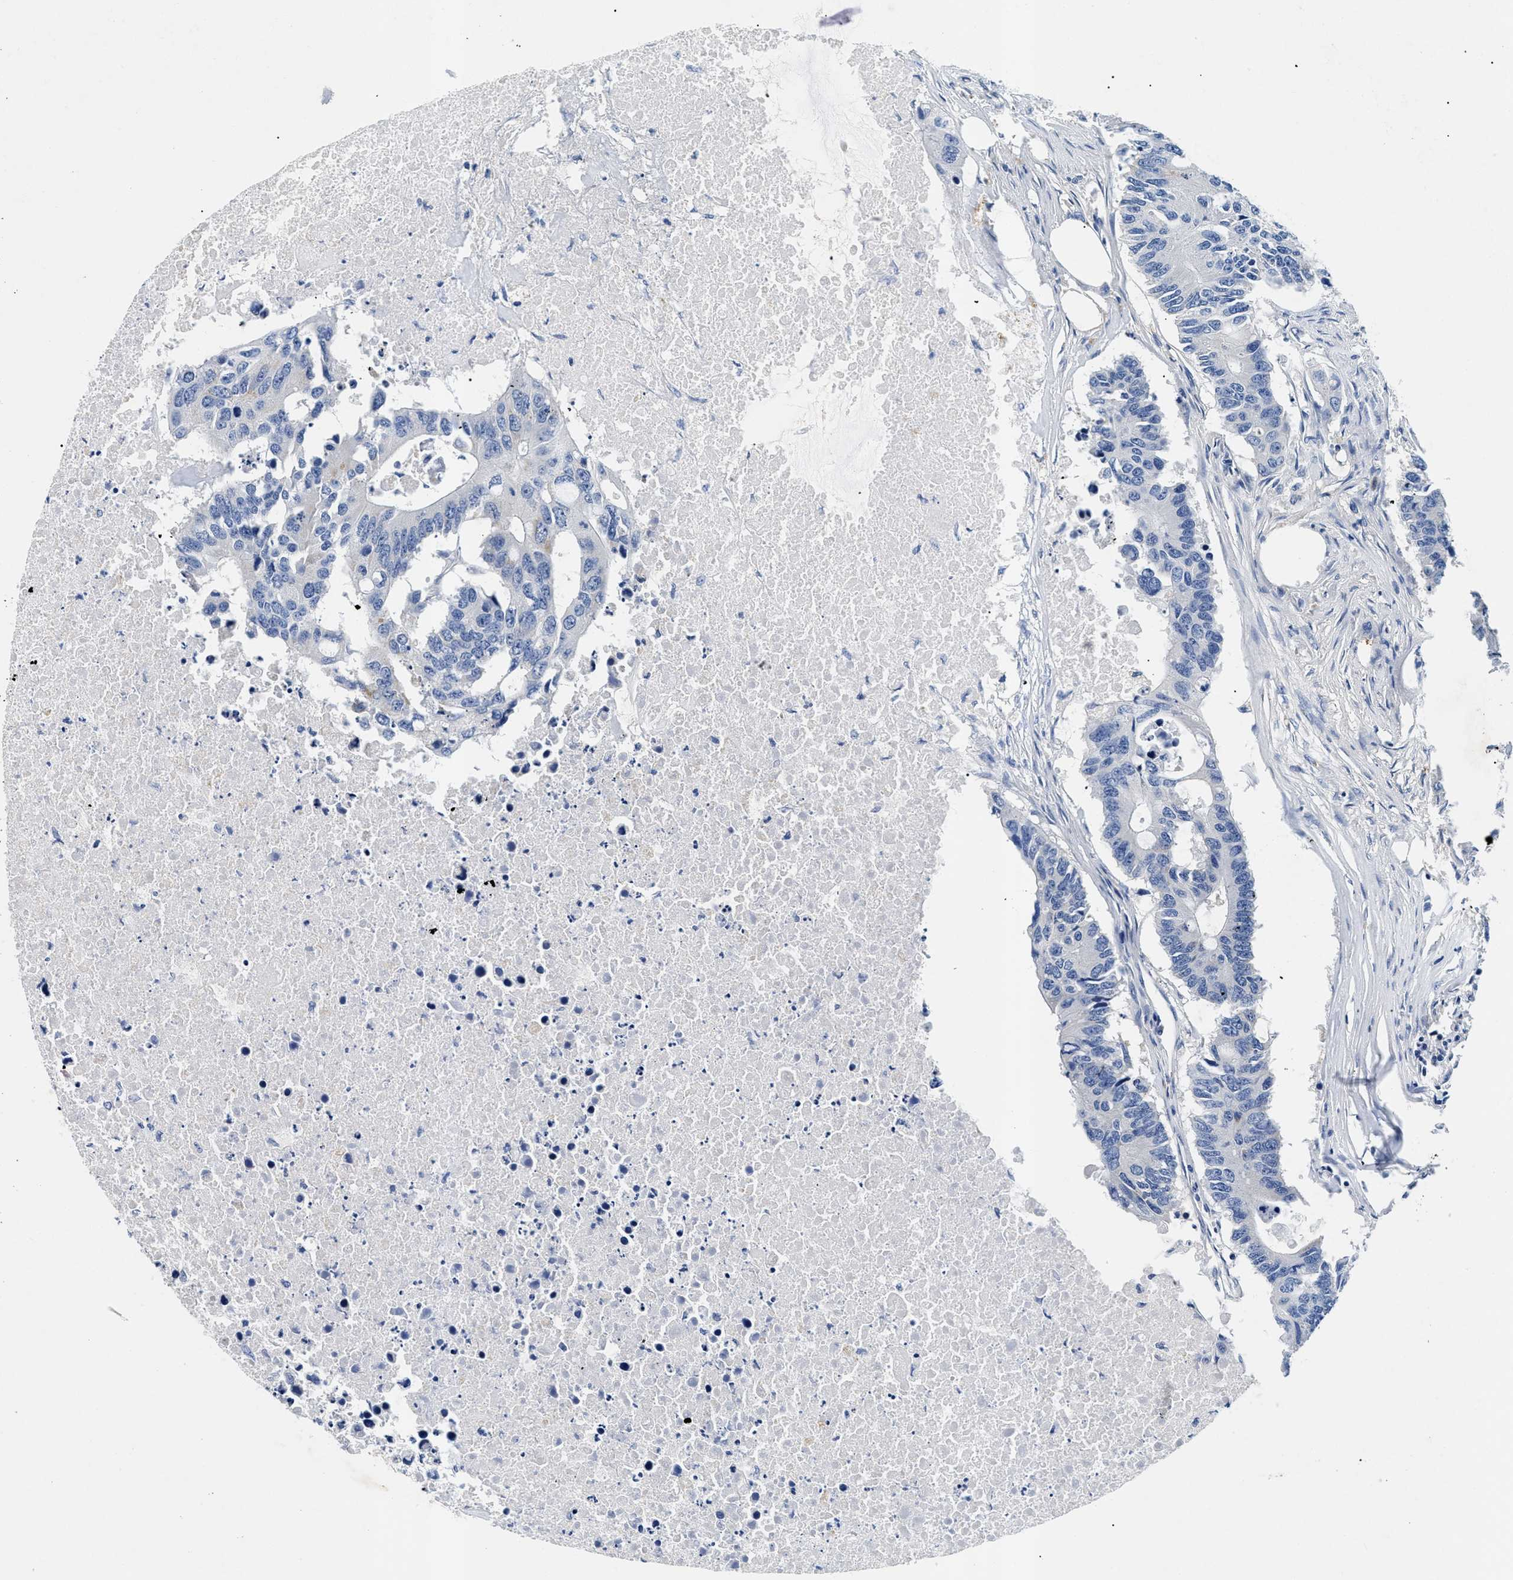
{"staining": {"intensity": "negative", "quantity": "none", "location": "none"}, "tissue": "colorectal cancer", "cell_type": "Tumor cells", "image_type": "cancer", "snomed": [{"axis": "morphology", "description": "Adenocarcinoma, NOS"}, {"axis": "topography", "description": "Colon"}], "caption": "Colorectal cancer stained for a protein using IHC reveals no positivity tumor cells.", "gene": "MEA1", "patient": {"sex": "male", "age": 71}}